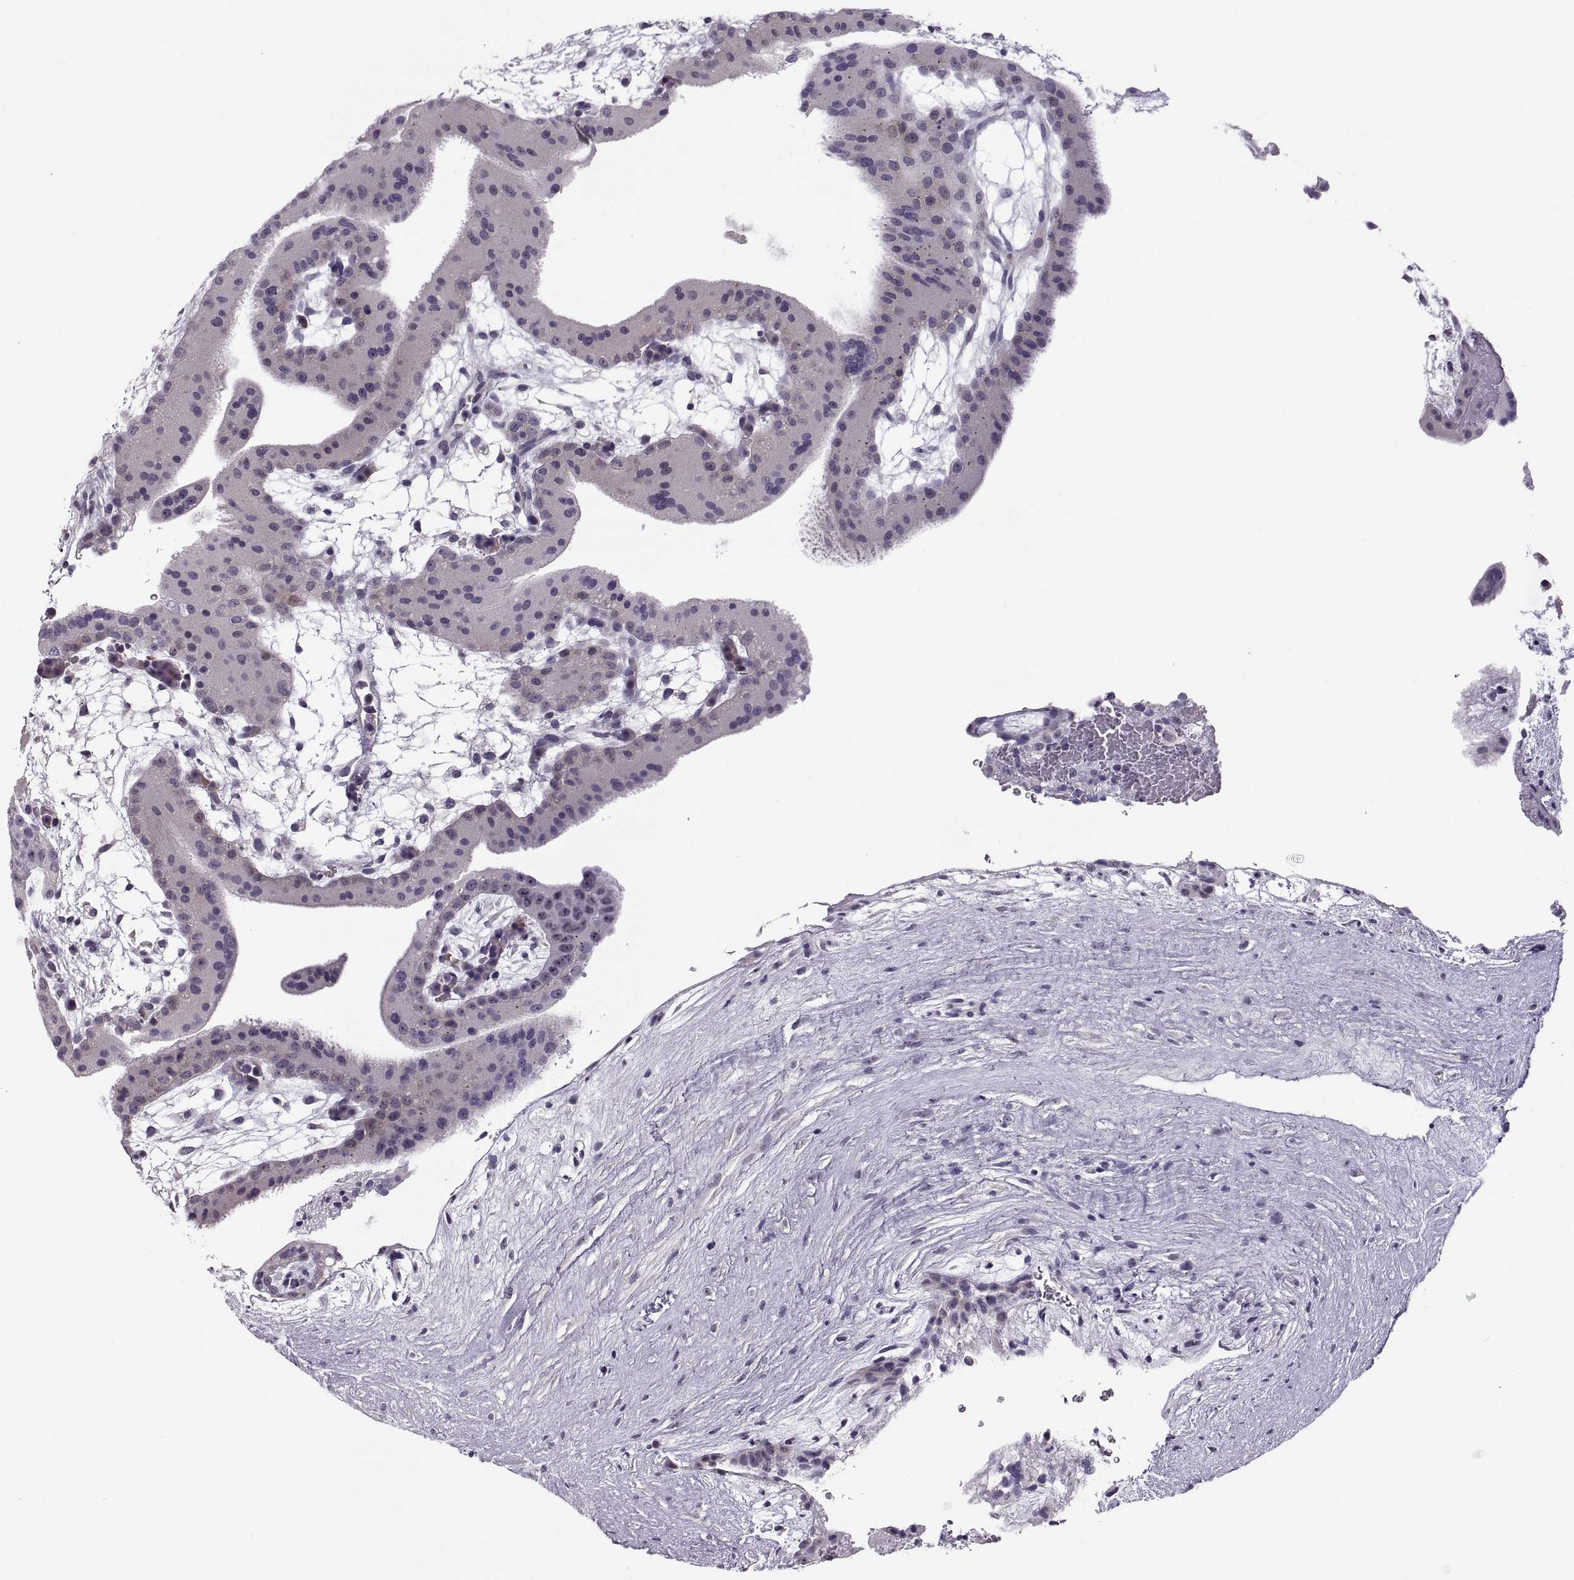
{"staining": {"intensity": "negative", "quantity": "none", "location": "none"}, "tissue": "placenta", "cell_type": "Decidual cells", "image_type": "normal", "snomed": [{"axis": "morphology", "description": "Normal tissue, NOS"}, {"axis": "topography", "description": "Placenta"}], "caption": "Image shows no protein expression in decidual cells of normal placenta.", "gene": "VSX2", "patient": {"sex": "female", "age": 19}}